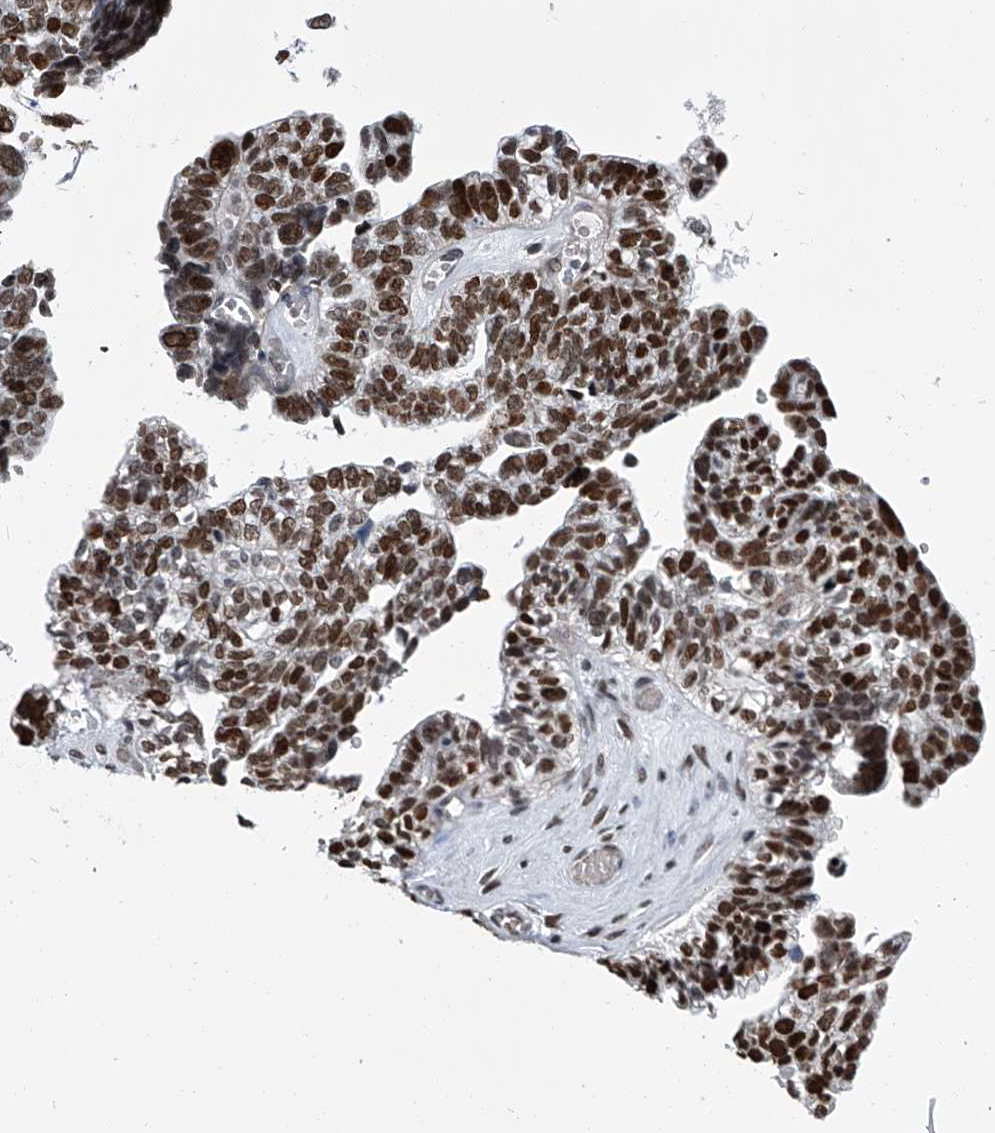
{"staining": {"intensity": "strong", "quantity": ">75%", "location": "nuclear"}, "tissue": "ovarian cancer", "cell_type": "Tumor cells", "image_type": "cancer", "snomed": [{"axis": "morphology", "description": "Cystadenocarcinoma, serous, NOS"}, {"axis": "topography", "description": "Ovary"}], "caption": "This histopathology image demonstrates immunohistochemistry staining of human serous cystadenocarcinoma (ovarian), with high strong nuclear expression in approximately >75% of tumor cells.", "gene": "SIM2", "patient": {"sex": "female", "age": 79}}